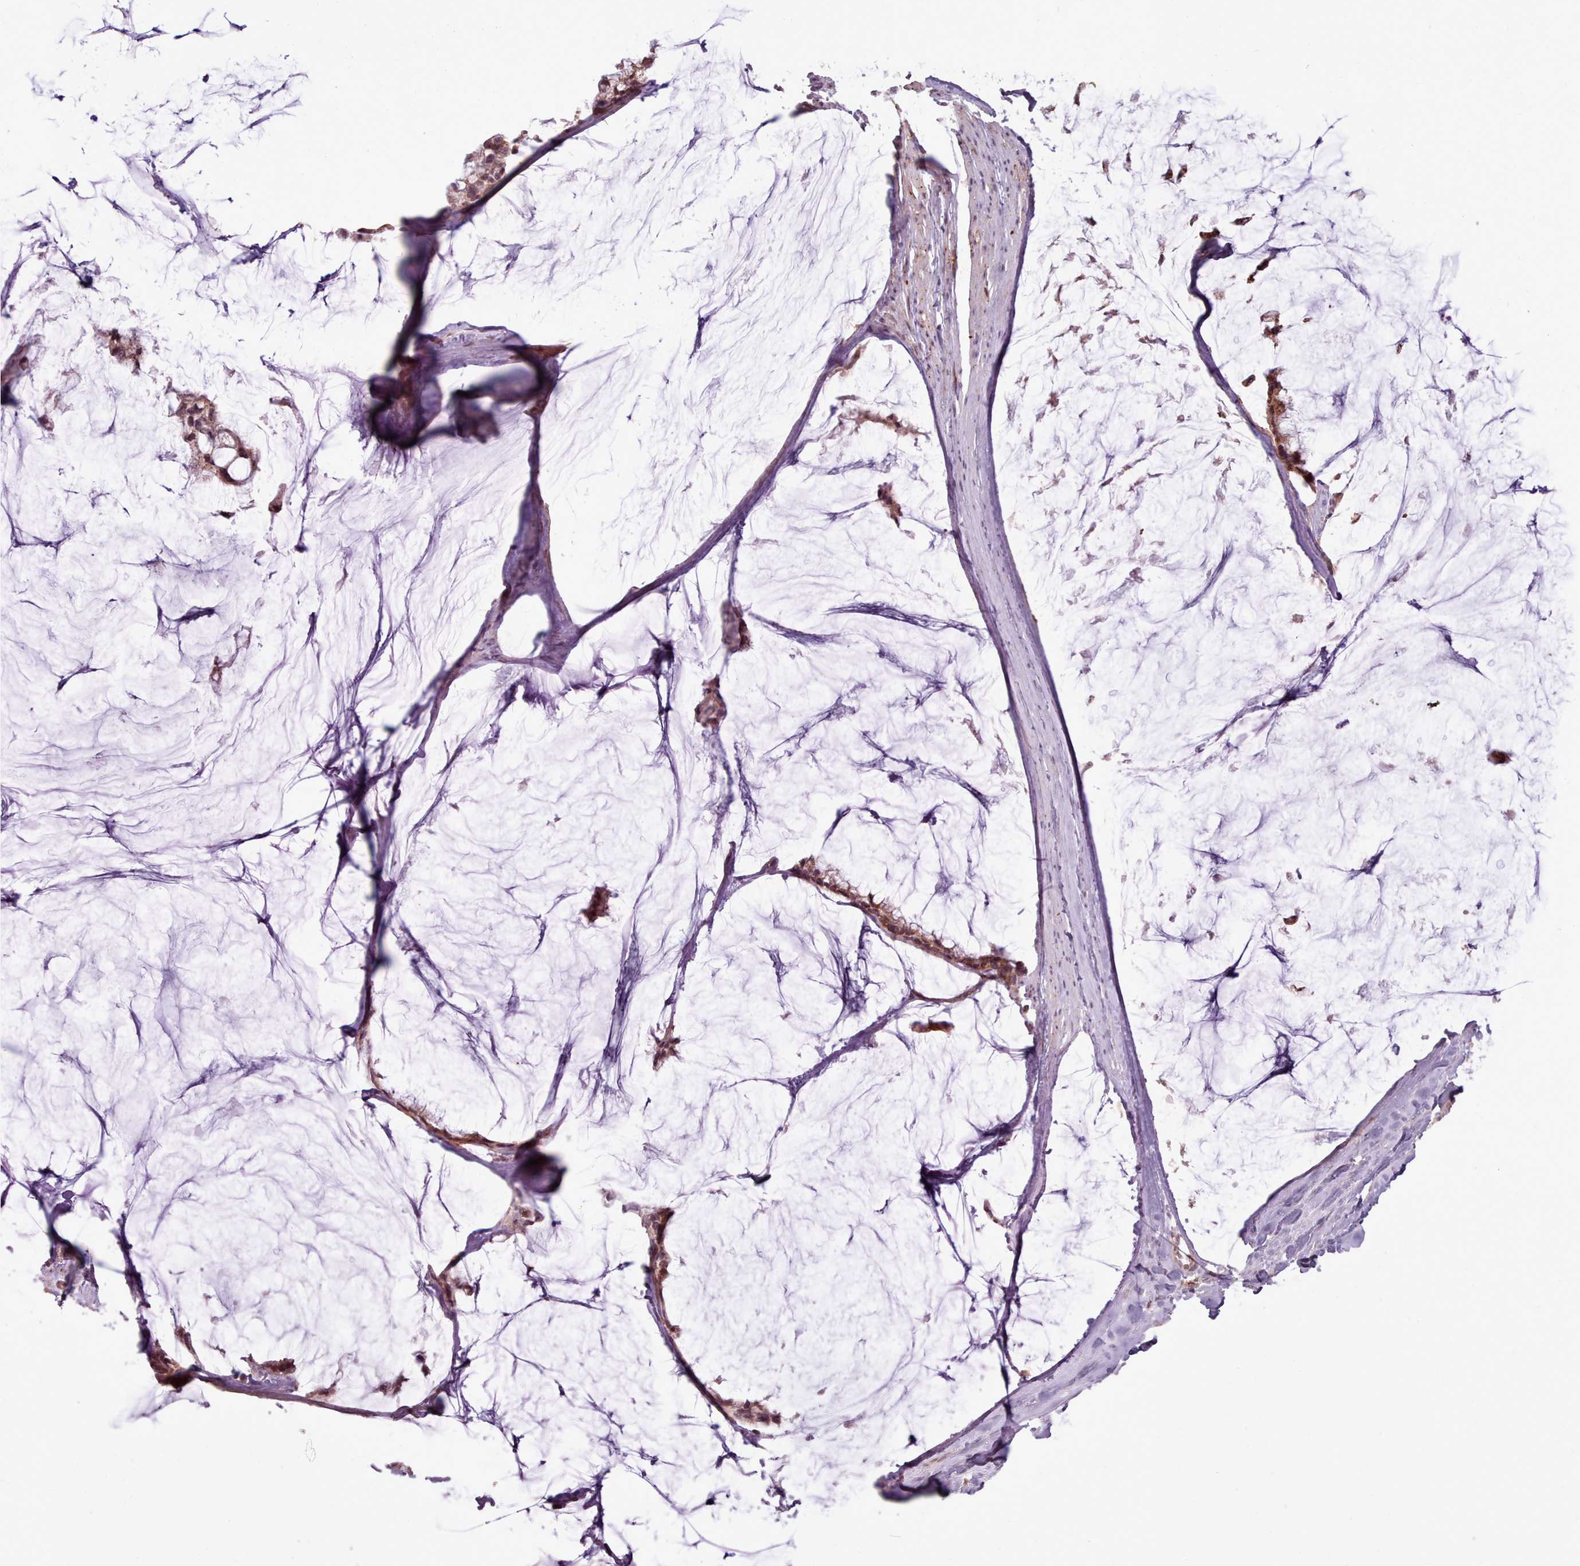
{"staining": {"intensity": "moderate", "quantity": ">75%", "location": "cytoplasmic/membranous,nuclear"}, "tissue": "ovarian cancer", "cell_type": "Tumor cells", "image_type": "cancer", "snomed": [{"axis": "morphology", "description": "Cystadenocarcinoma, mucinous, NOS"}, {"axis": "topography", "description": "Ovary"}], "caption": "Immunohistochemistry histopathology image of human ovarian mucinous cystadenocarcinoma stained for a protein (brown), which reveals medium levels of moderate cytoplasmic/membranous and nuclear staining in approximately >75% of tumor cells.", "gene": "ZMYM4", "patient": {"sex": "female", "age": 39}}